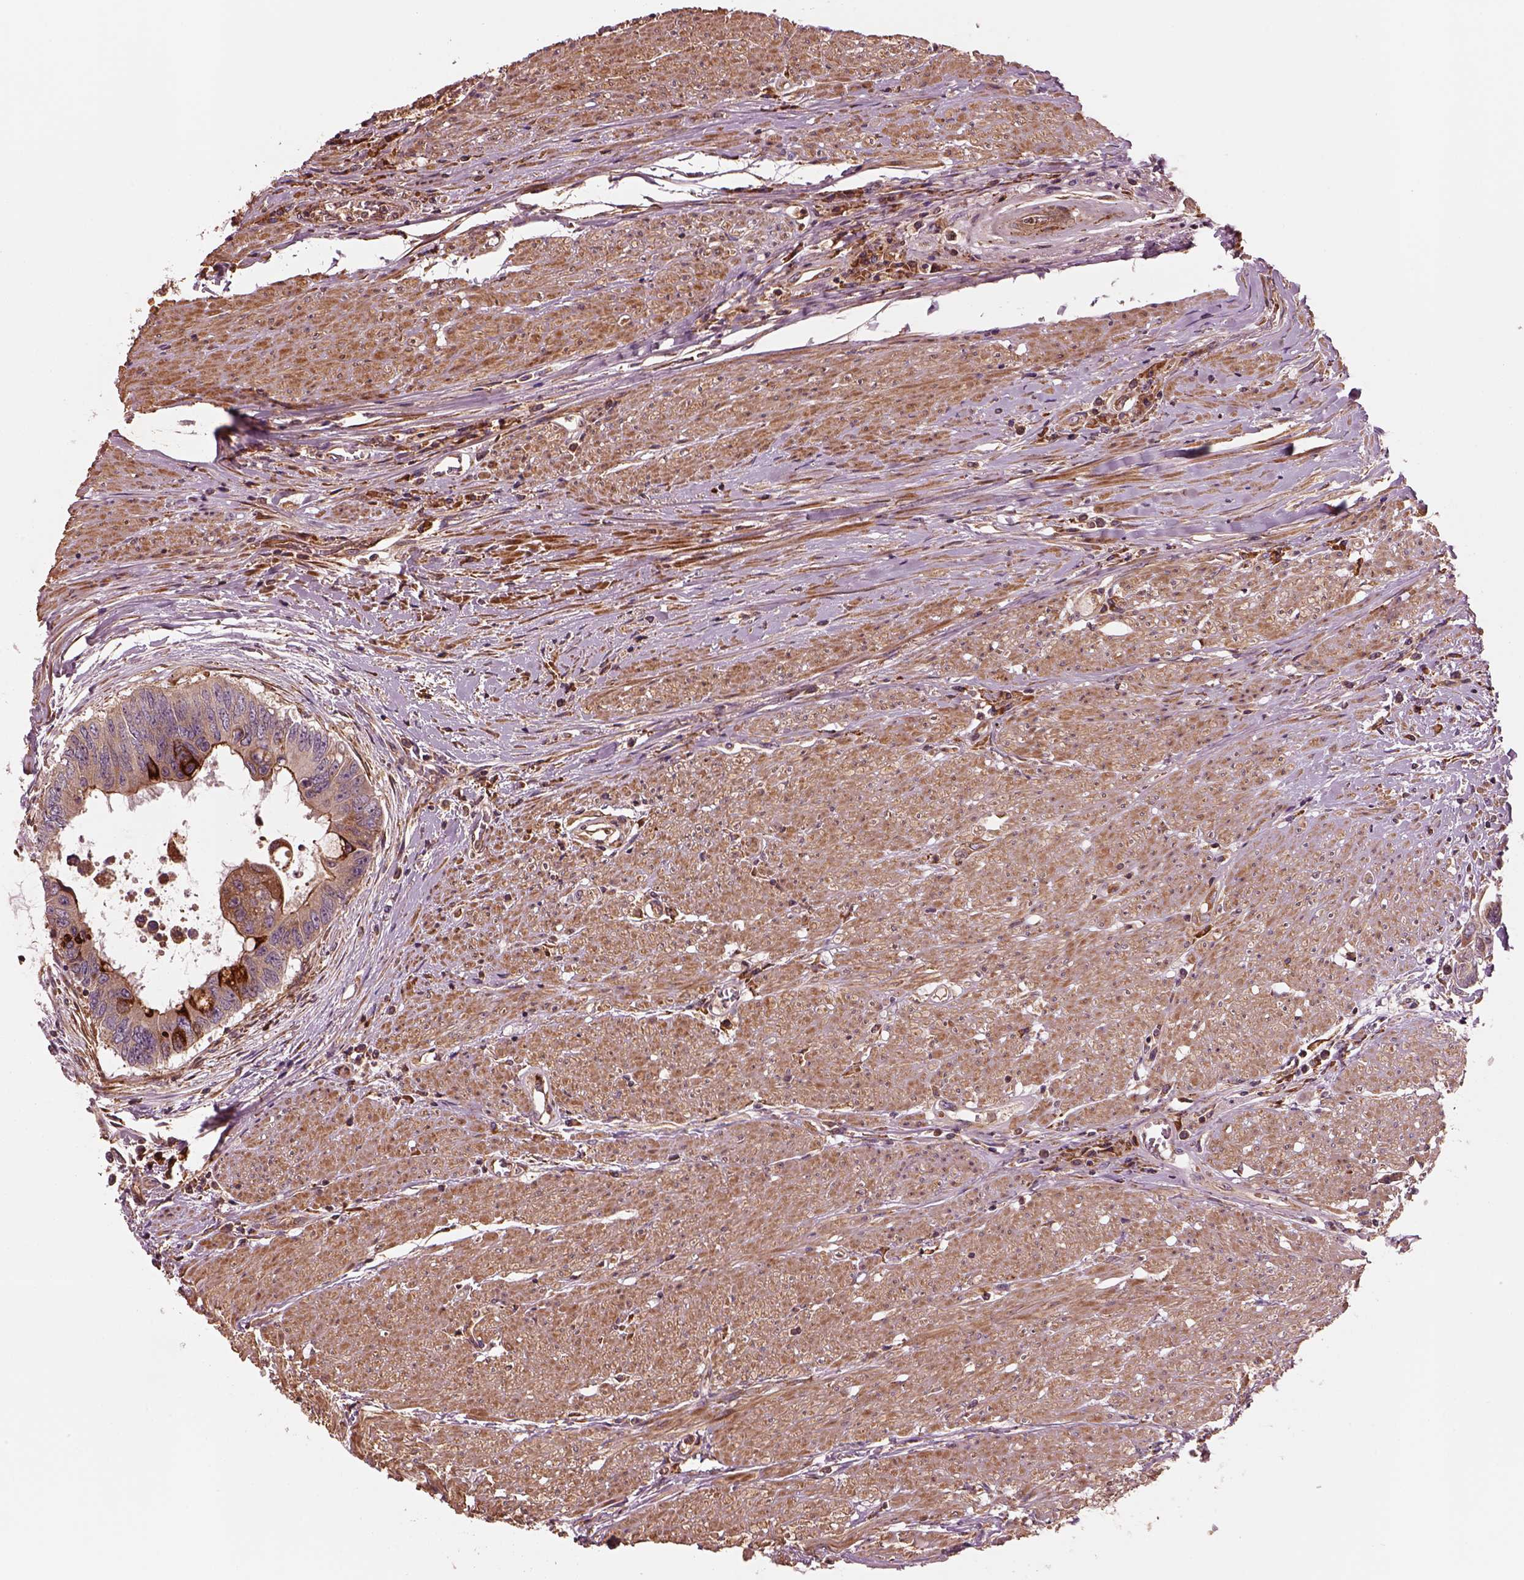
{"staining": {"intensity": "strong", "quantity": "<25%", "location": "cytoplasmic/membranous"}, "tissue": "colorectal cancer", "cell_type": "Tumor cells", "image_type": "cancer", "snomed": [{"axis": "morphology", "description": "Adenocarcinoma, NOS"}, {"axis": "topography", "description": "Rectum"}], "caption": "Approximately <25% of tumor cells in human colorectal cancer demonstrate strong cytoplasmic/membranous protein expression as visualized by brown immunohistochemical staining.", "gene": "ASCC2", "patient": {"sex": "male", "age": 59}}